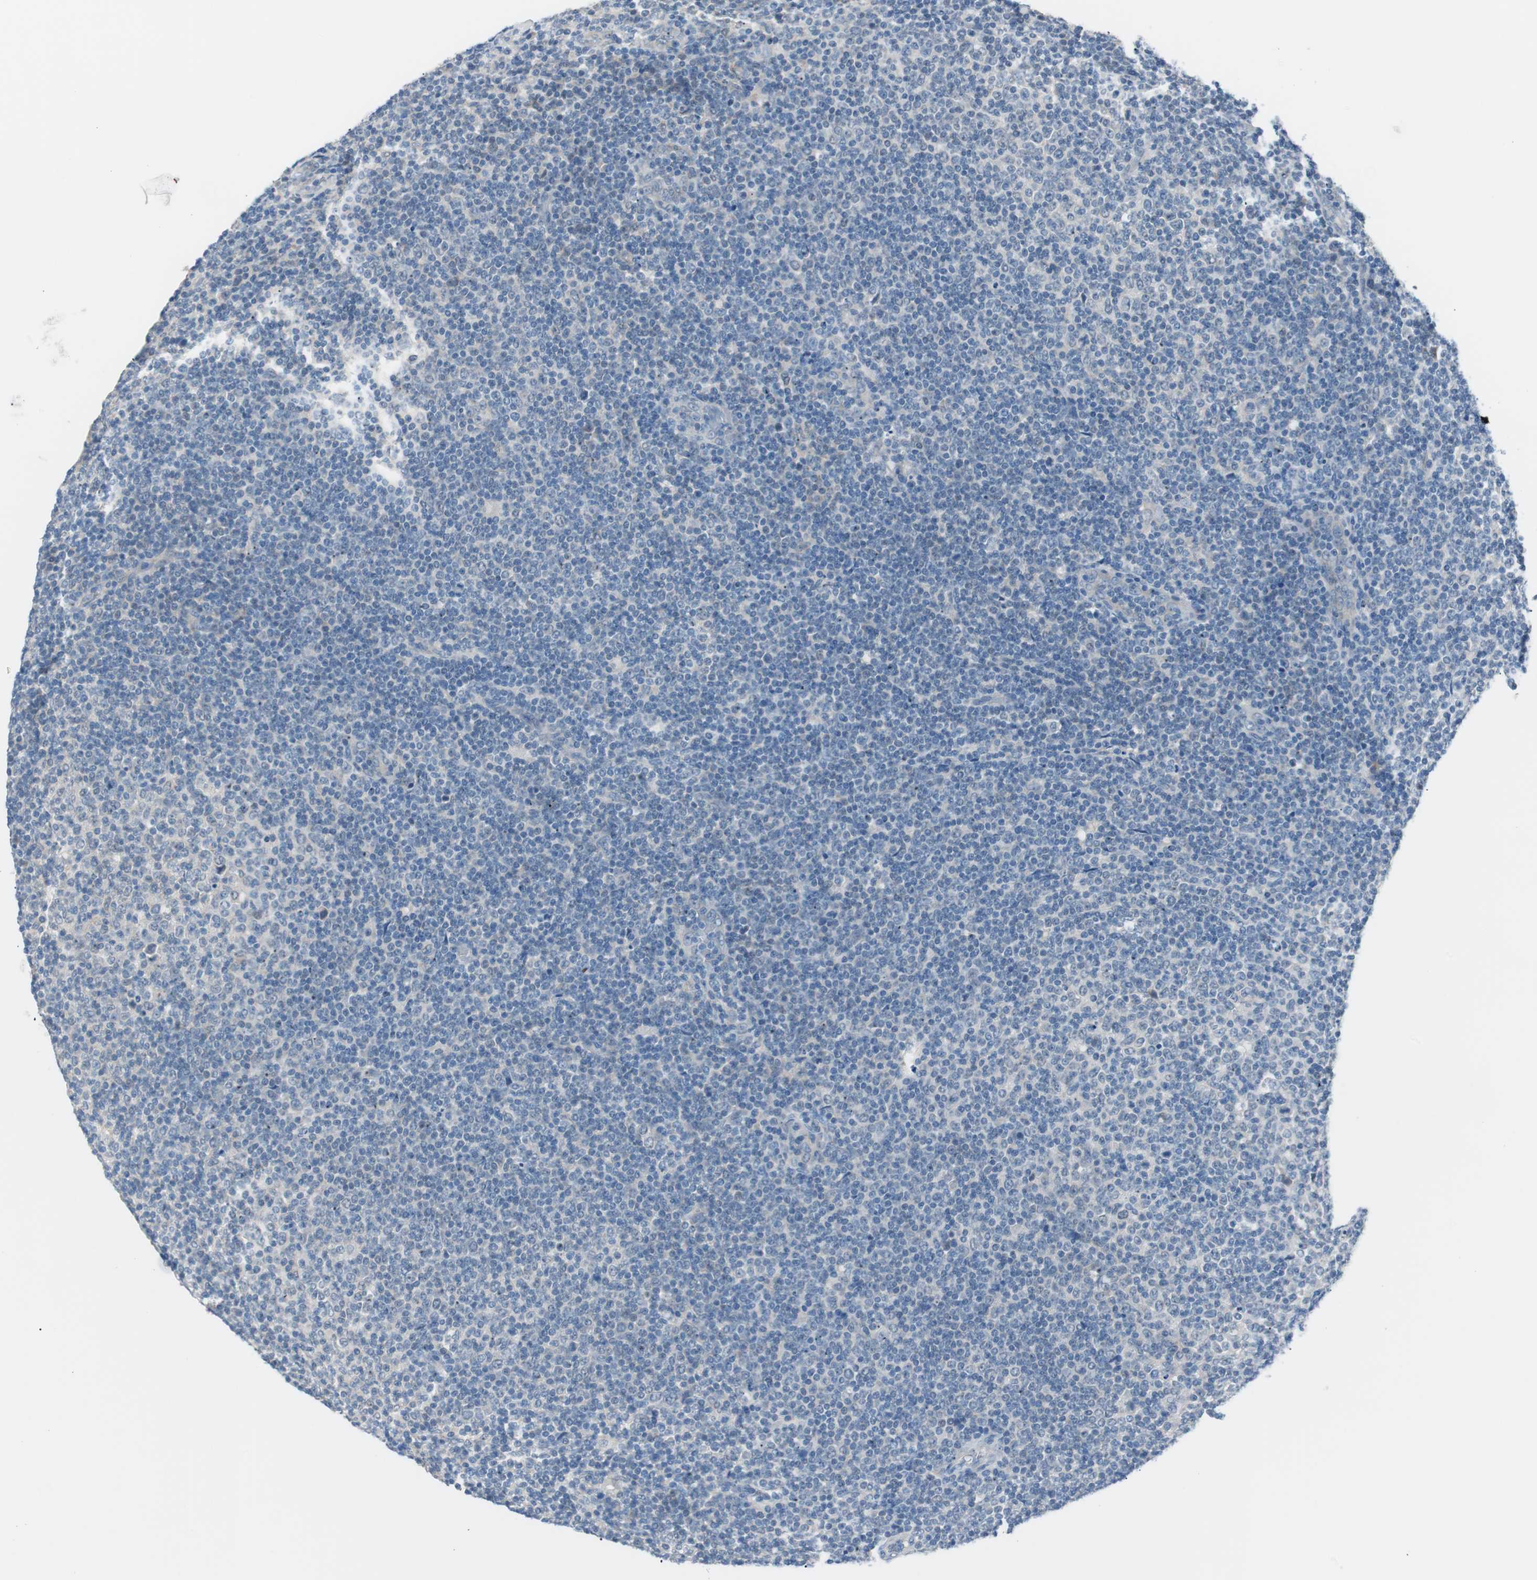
{"staining": {"intensity": "negative", "quantity": "none", "location": "none"}, "tissue": "lymphoma", "cell_type": "Tumor cells", "image_type": "cancer", "snomed": [{"axis": "morphology", "description": "Malignant lymphoma, non-Hodgkin's type, Low grade"}, {"axis": "topography", "description": "Lymph node"}], "caption": "Tumor cells are negative for protein expression in human malignant lymphoma, non-Hodgkin's type (low-grade).", "gene": "VIL1", "patient": {"sex": "male", "age": 70}}